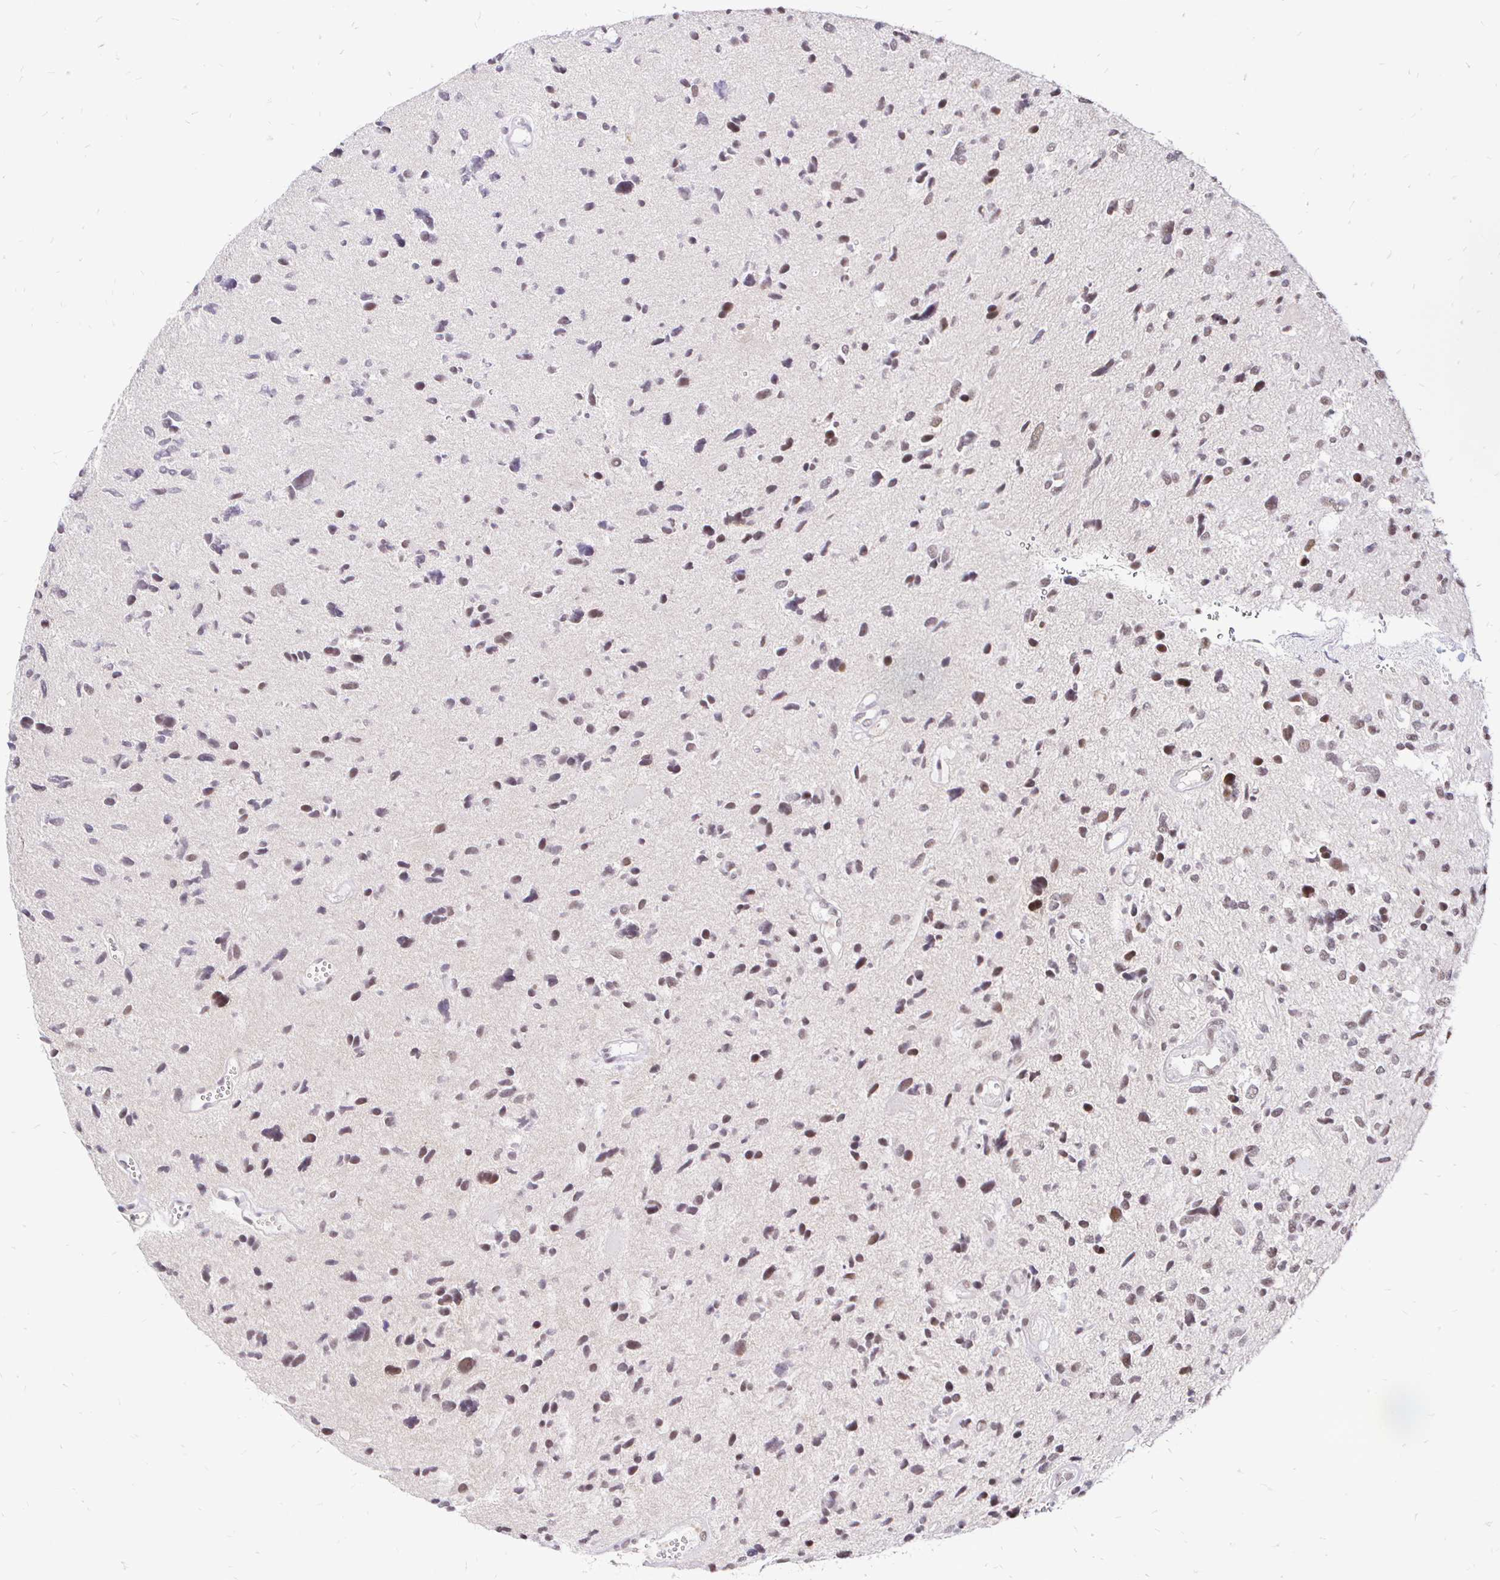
{"staining": {"intensity": "moderate", "quantity": "25%-75%", "location": "nuclear"}, "tissue": "glioma", "cell_type": "Tumor cells", "image_type": "cancer", "snomed": [{"axis": "morphology", "description": "Glioma, malignant, High grade"}, {"axis": "topography", "description": "Brain"}], "caption": "Moderate nuclear expression is identified in about 25%-75% of tumor cells in glioma.", "gene": "SIN3A", "patient": {"sex": "female", "age": 11}}